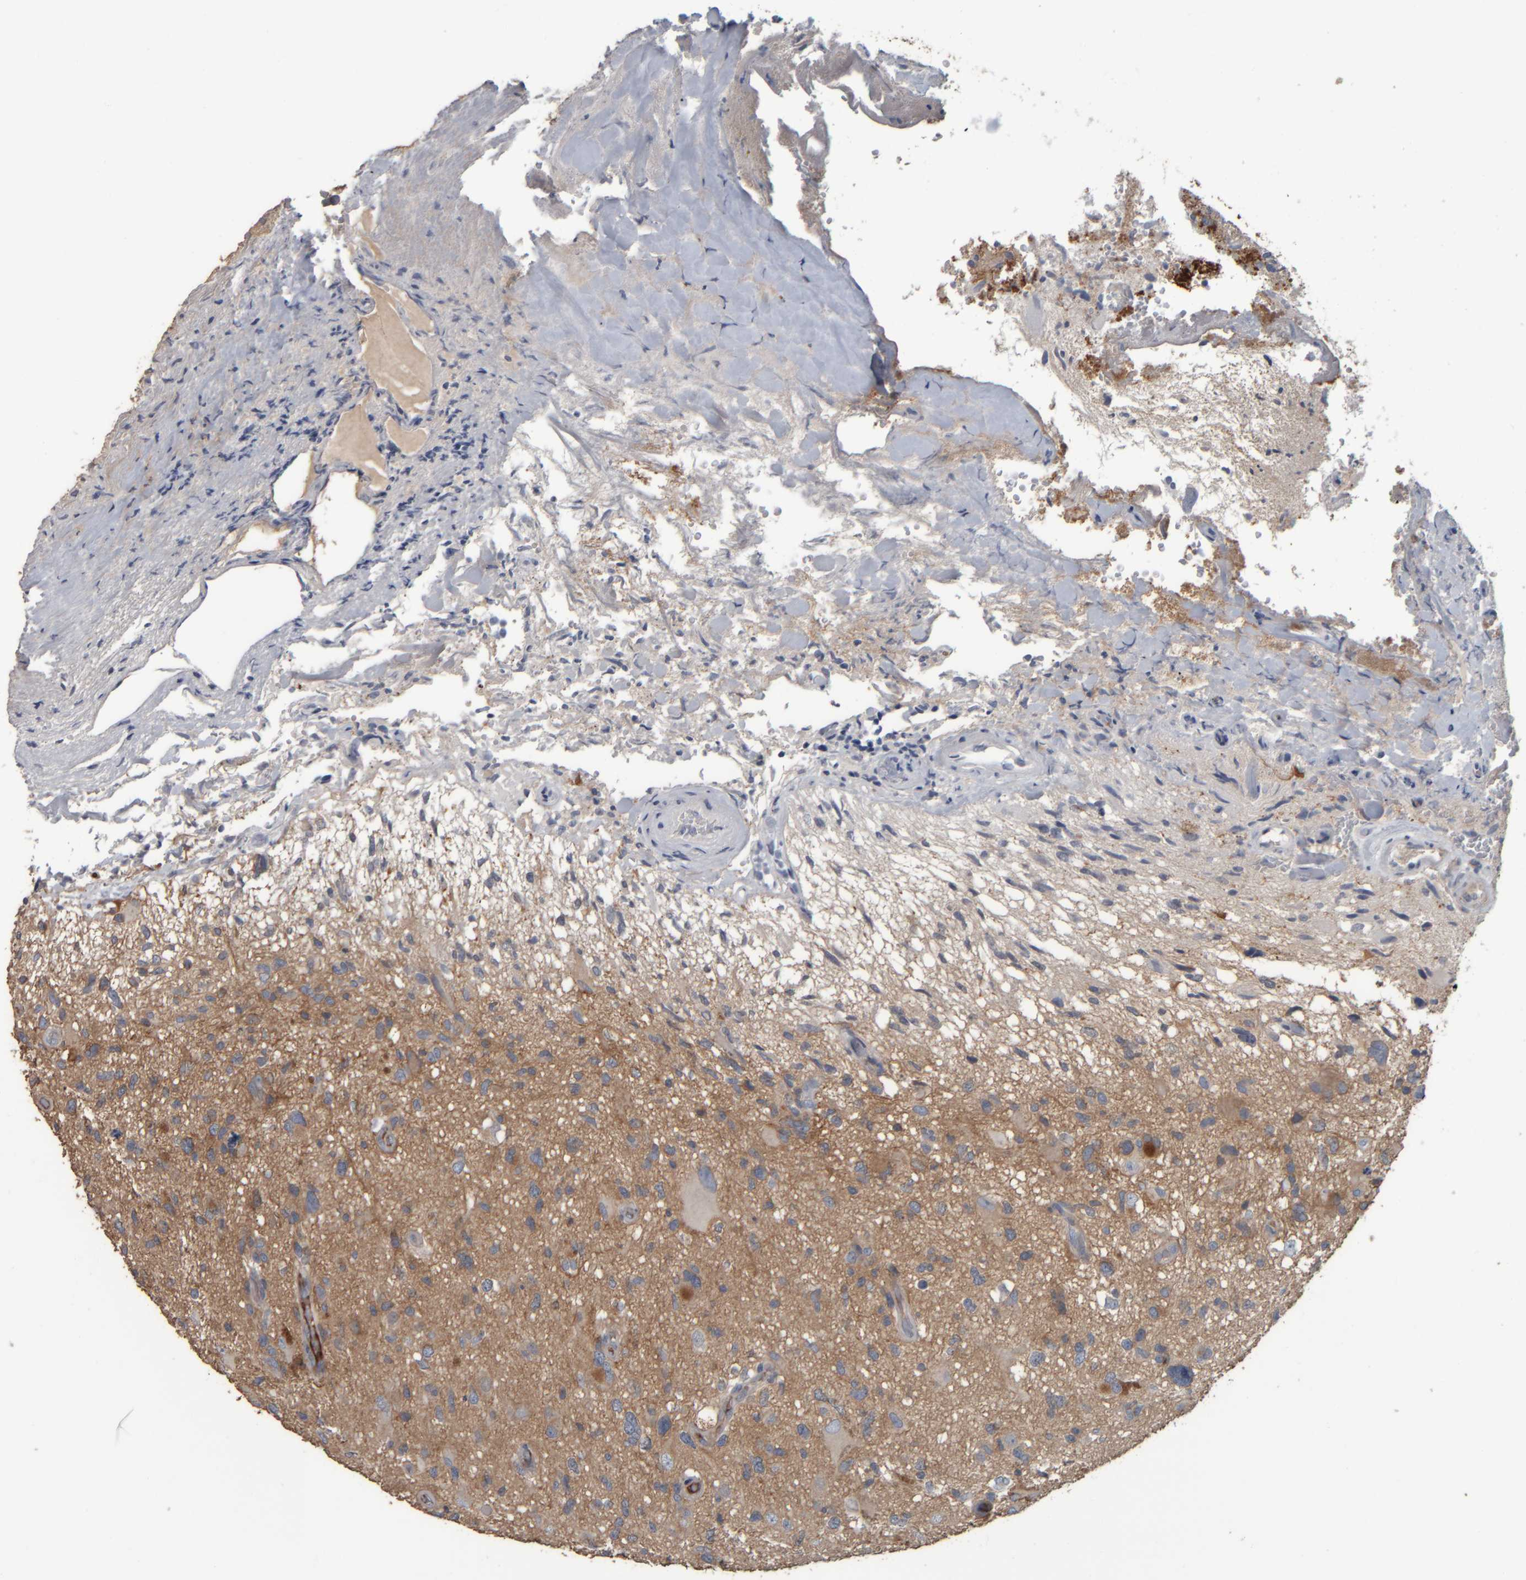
{"staining": {"intensity": "negative", "quantity": "none", "location": "none"}, "tissue": "glioma", "cell_type": "Tumor cells", "image_type": "cancer", "snomed": [{"axis": "morphology", "description": "Glioma, malignant, High grade"}, {"axis": "topography", "description": "Brain"}], "caption": "The photomicrograph displays no significant staining in tumor cells of glioma. (DAB (3,3'-diaminobenzidine) IHC with hematoxylin counter stain).", "gene": "CAVIN4", "patient": {"sex": "male", "age": 33}}